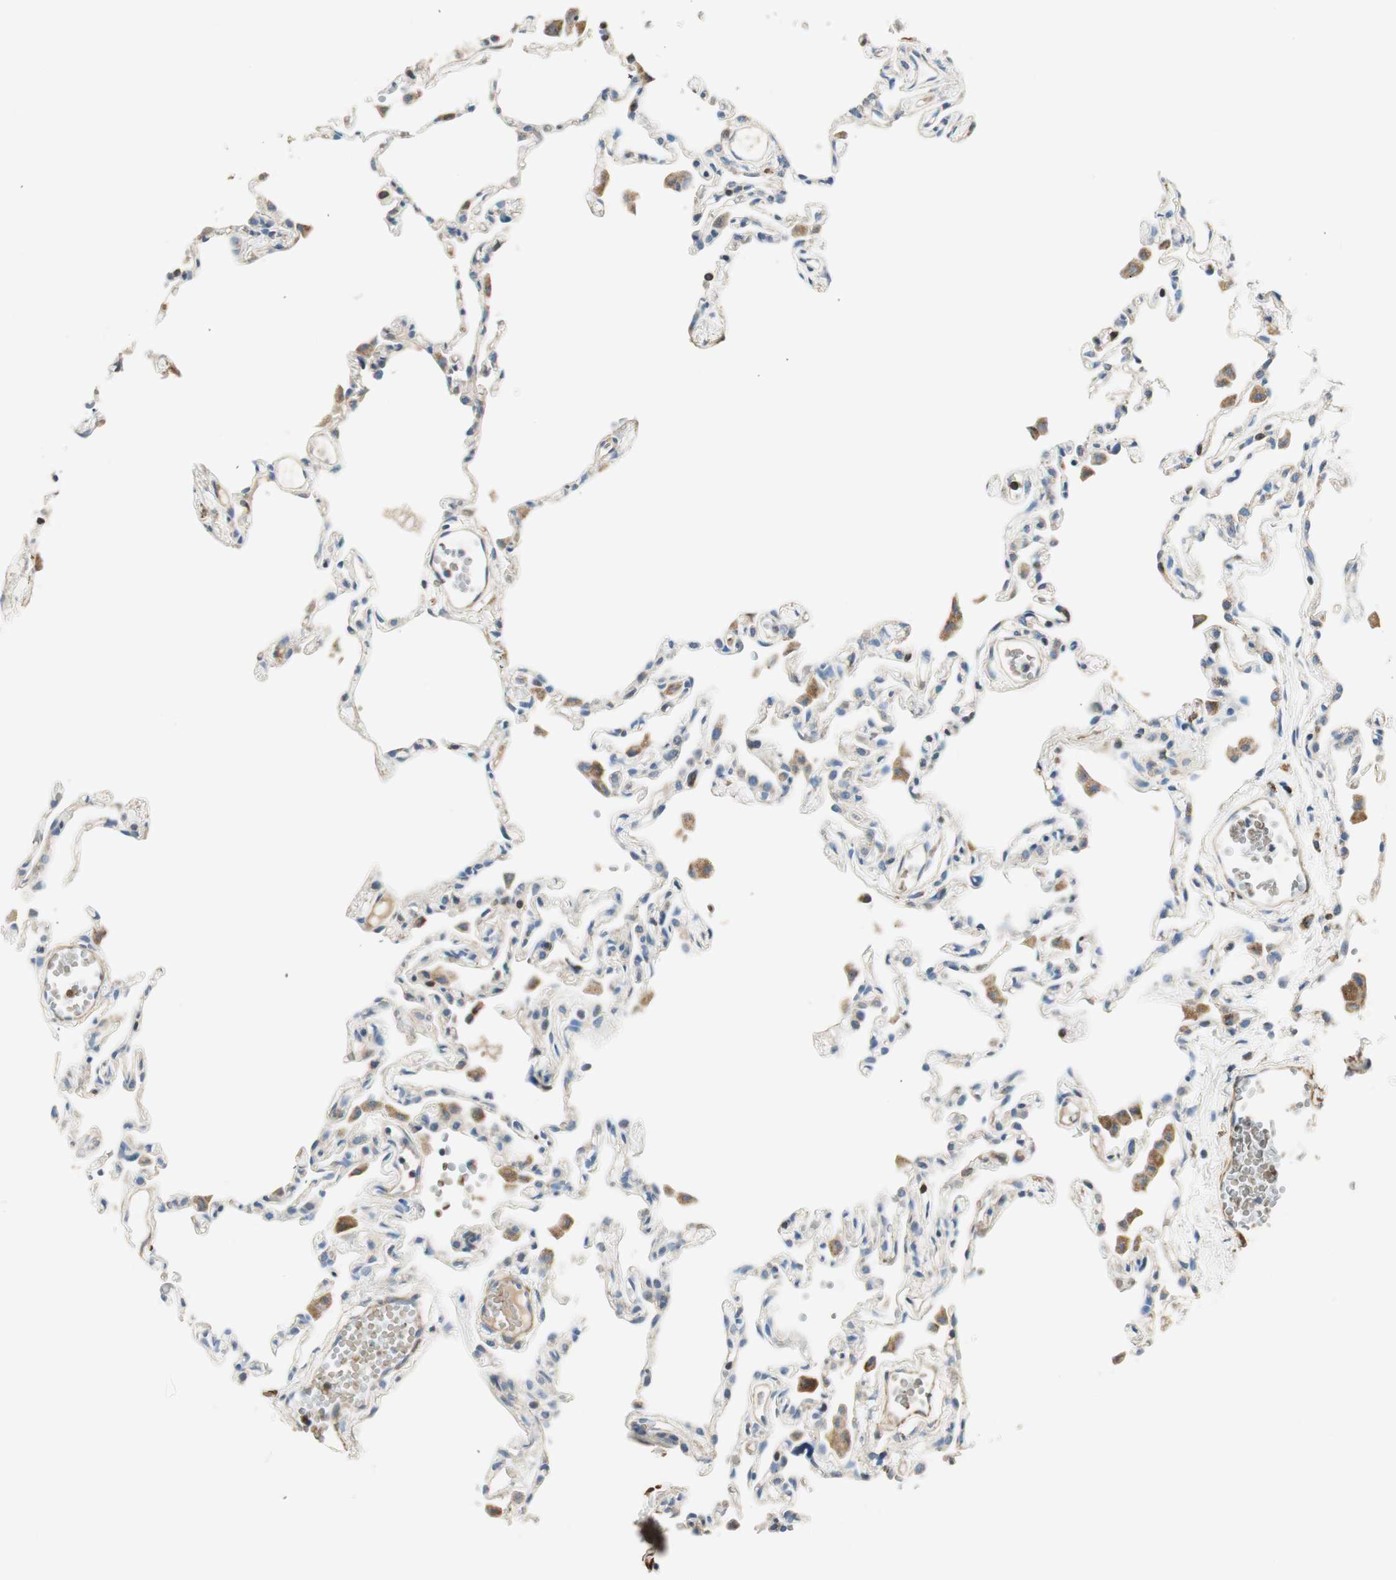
{"staining": {"intensity": "weak", "quantity": "<25%", "location": "cytoplasmic/membranous"}, "tissue": "lung", "cell_type": "Alveolar cells", "image_type": "normal", "snomed": [{"axis": "morphology", "description": "Normal tissue, NOS"}, {"axis": "topography", "description": "Lung"}], "caption": "A high-resolution photomicrograph shows immunohistochemistry staining of unremarkable lung, which displays no significant expression in alveolar cells. The staining is performed using DAB brown chromogen with nuclei counter-stained in using hematoxylin.", "gene": "RORB", "patient": {"sex": "female", "age": 49}}